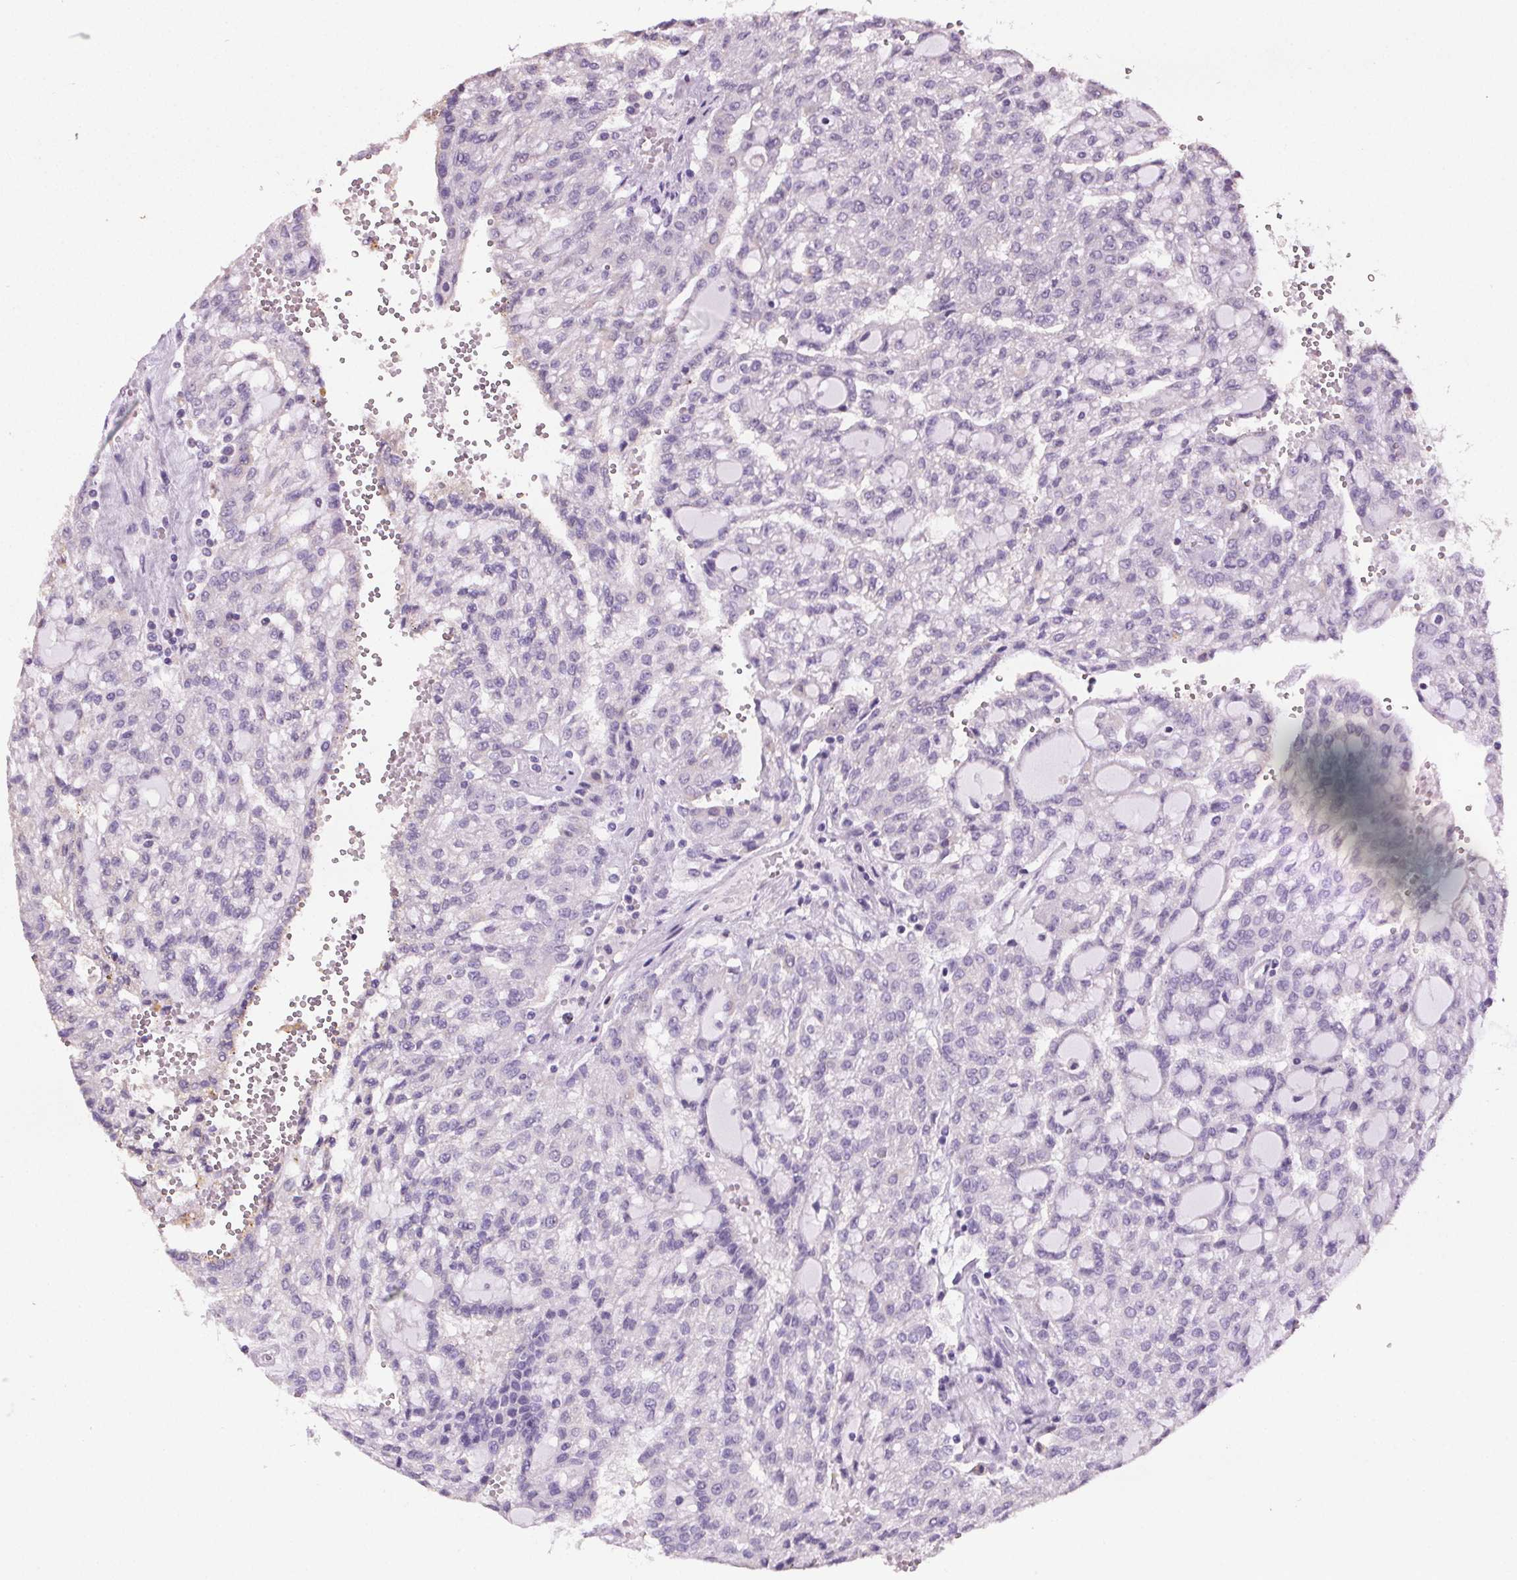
{"staining": {"intensity": "negative", "quantity": "none", "location": "none"}, "tissue": "renal cancer", "cell_type": "Tumor cells", "image_type": "cancer", "snomed": [{"axis": "morphology", "description": "Adenocarcinoma, NOS"}, {"axis": "topography", "description": "Kidney"}], "caption": "This is an immunohistochemistry (IHC) image of renal cancer. There is no positivity in tumor cells.", "gene": "GPIHBP1", "patient": {"sex": "male", "age": 63}}